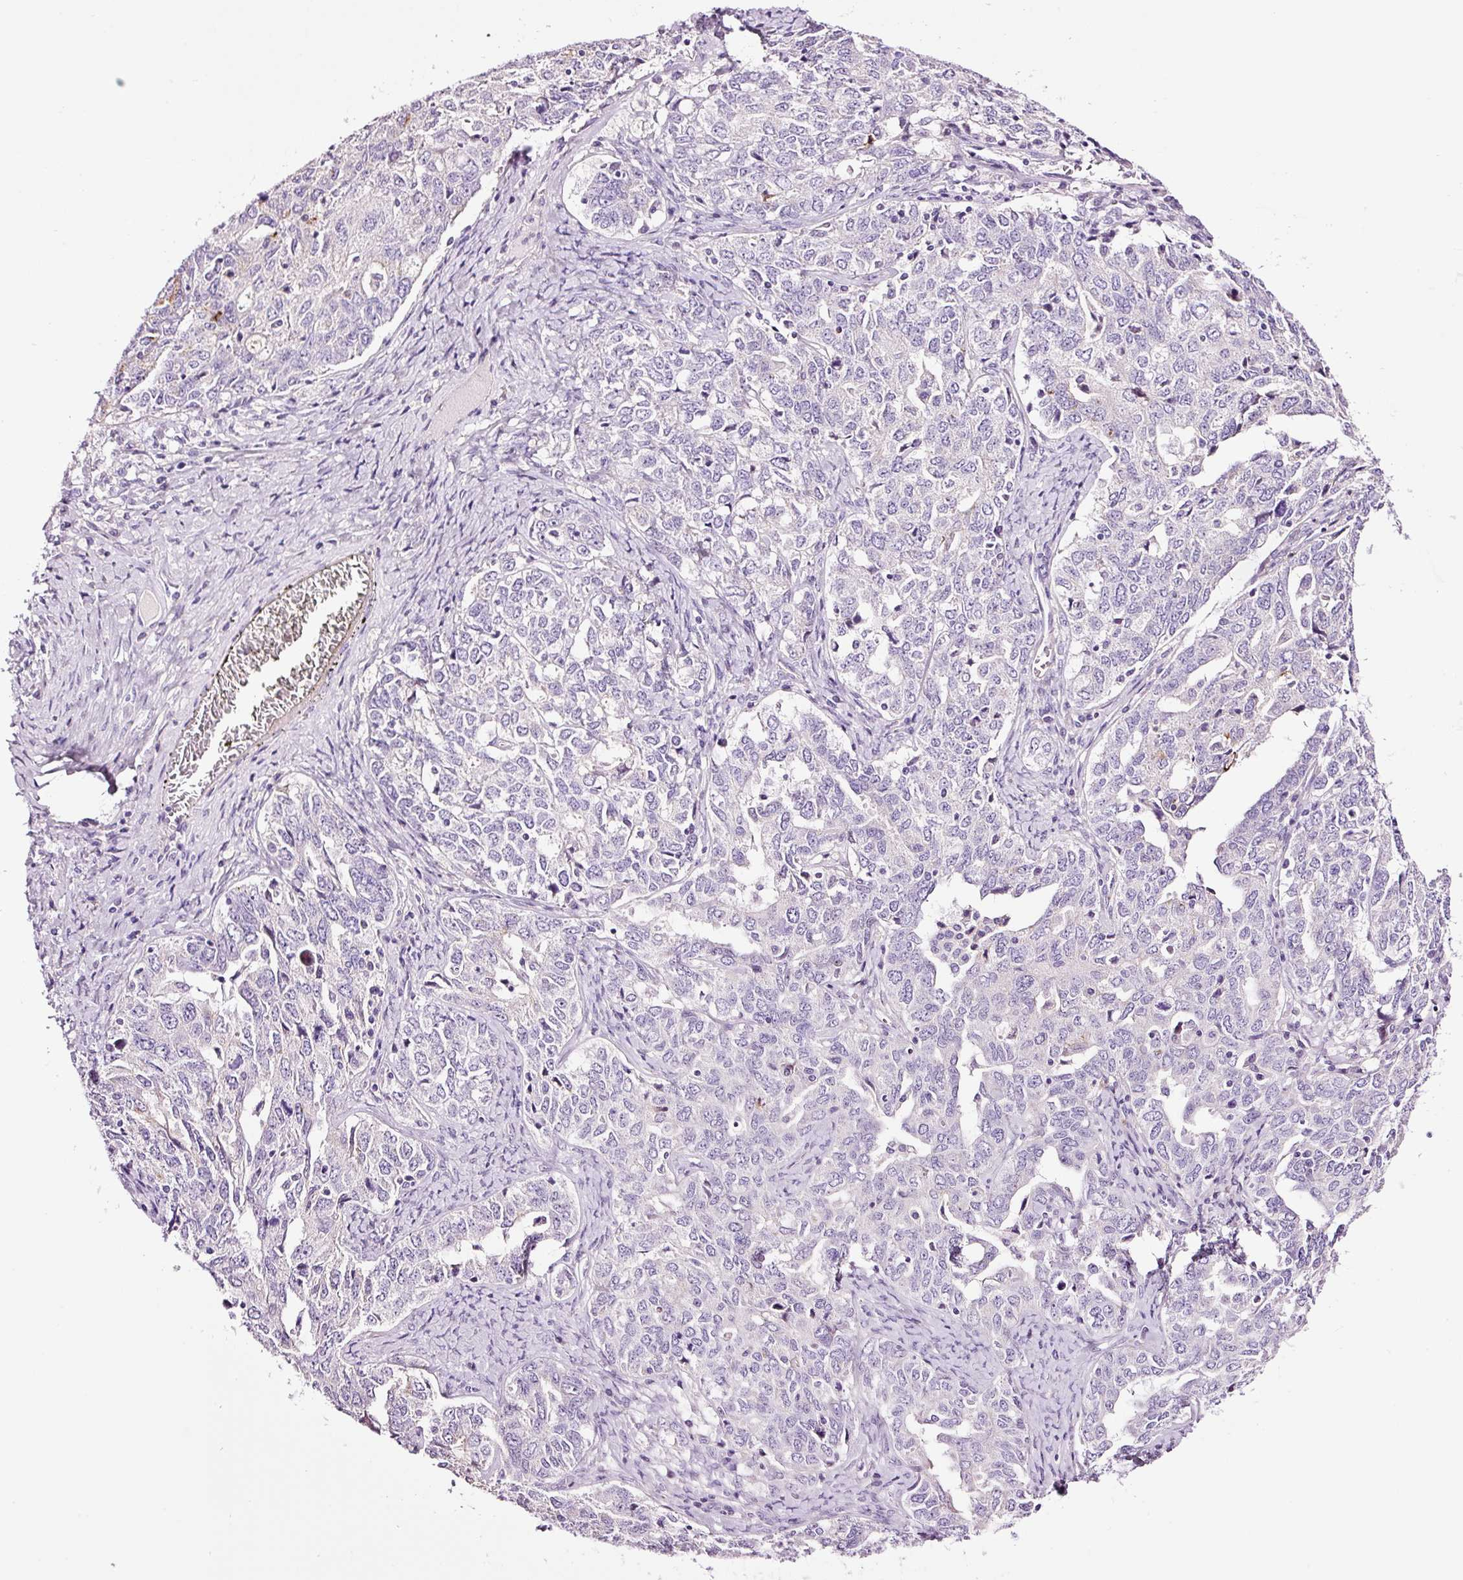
{"staining": {"intensity": "negative", "quantity": "none", "location": "none"}, "tissue": "ovarian cancer", "cell_type": "Tumor cells", "image_type": "cancer", "snomed": [{"axis": "morphology", "description": "Carcinoma, endometroid"}, {"axis": "topography", "description": "Ovary"}], "caption": "Immunohistochemistry (IHC) photomicrograph of ovarian cancer stained for a protein (brown), which demonstrates no staining in tumor cells. The staining was performed using DAB (3,3'-diaminobenzidine) to visualize the protein expression in brown, while the nuclei were stained in blue with hematoxylin (Magnification: 20x).", "gene": "PAM", "patient": {"sex": "female", "age": 62}}